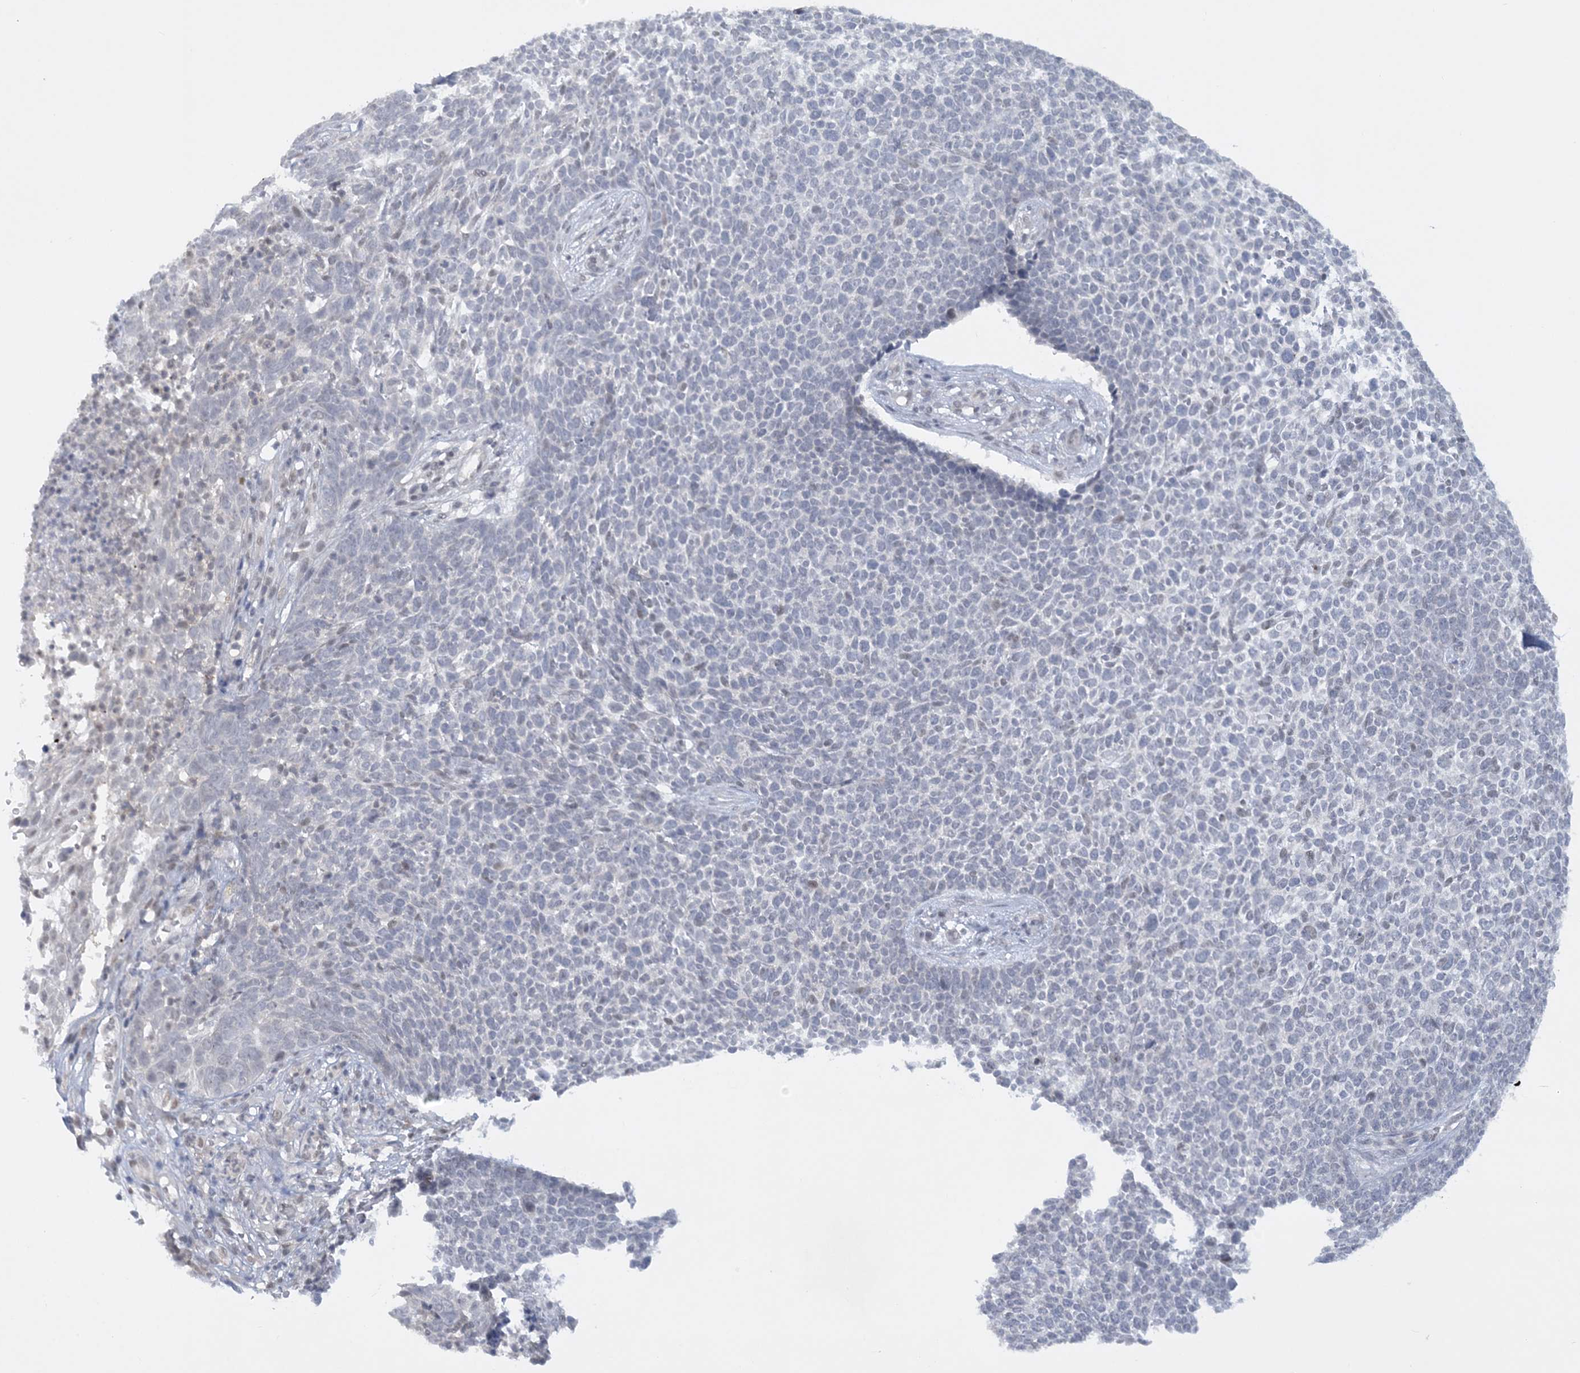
{"staining": {"intensity": "negative", "quantity": "none", "location": "none"}, "tissue": "skin cancer", "cell_type": "Tumor cells", "image_type": "cancer", "snomed": [{"axis": "morphology", "description": "Basal cell carcinoma"}, {"axis": "topography", "description": "Skin"}], "caption": "Skin cancer stained for a protein using immunohistochemistry (IHC) exhibits no staining tumor cells.", "gene": "KMT2D", "patient": {"sex": "female", "age": 84}}